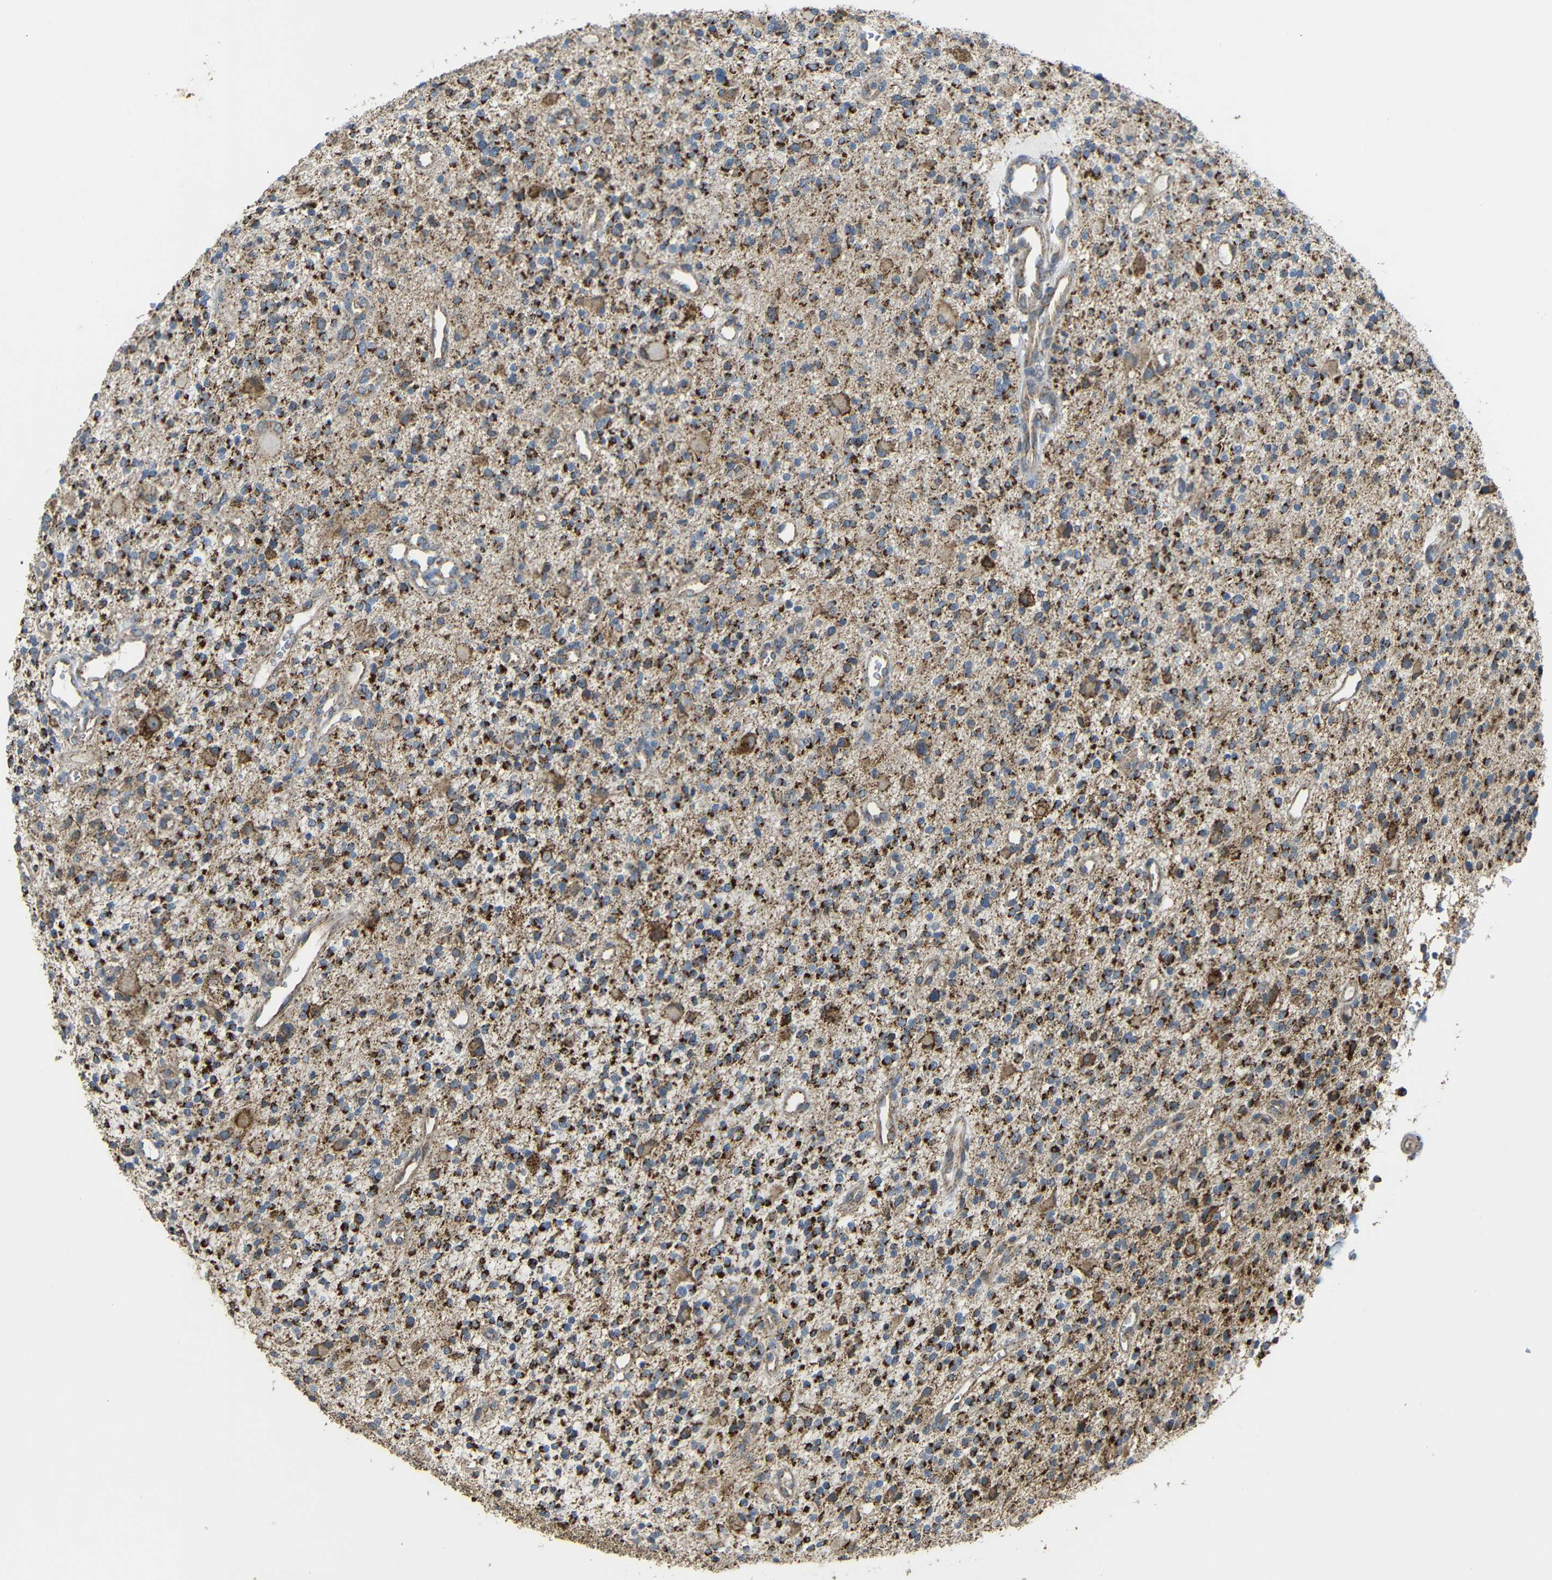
{"staining": {"intensity": "strong", "quantity": ">75%", "location": "cytoplasmic/membranous"}, "tissue": "glioma", "cell_type": "Tumor cells", "image_type": "cancer", "snomed": [{"axis": "morphology", "description": "Glioma, malignant, High grade"}, {"axis": "topography", "description": "Brain"}], "caption": "A brown stain labels strong cytoplasmic/membranous expression of a protein in human glioma tumor cells.", "gene": "NR3C2", "patient": {"sex": "male", "age": 48}}